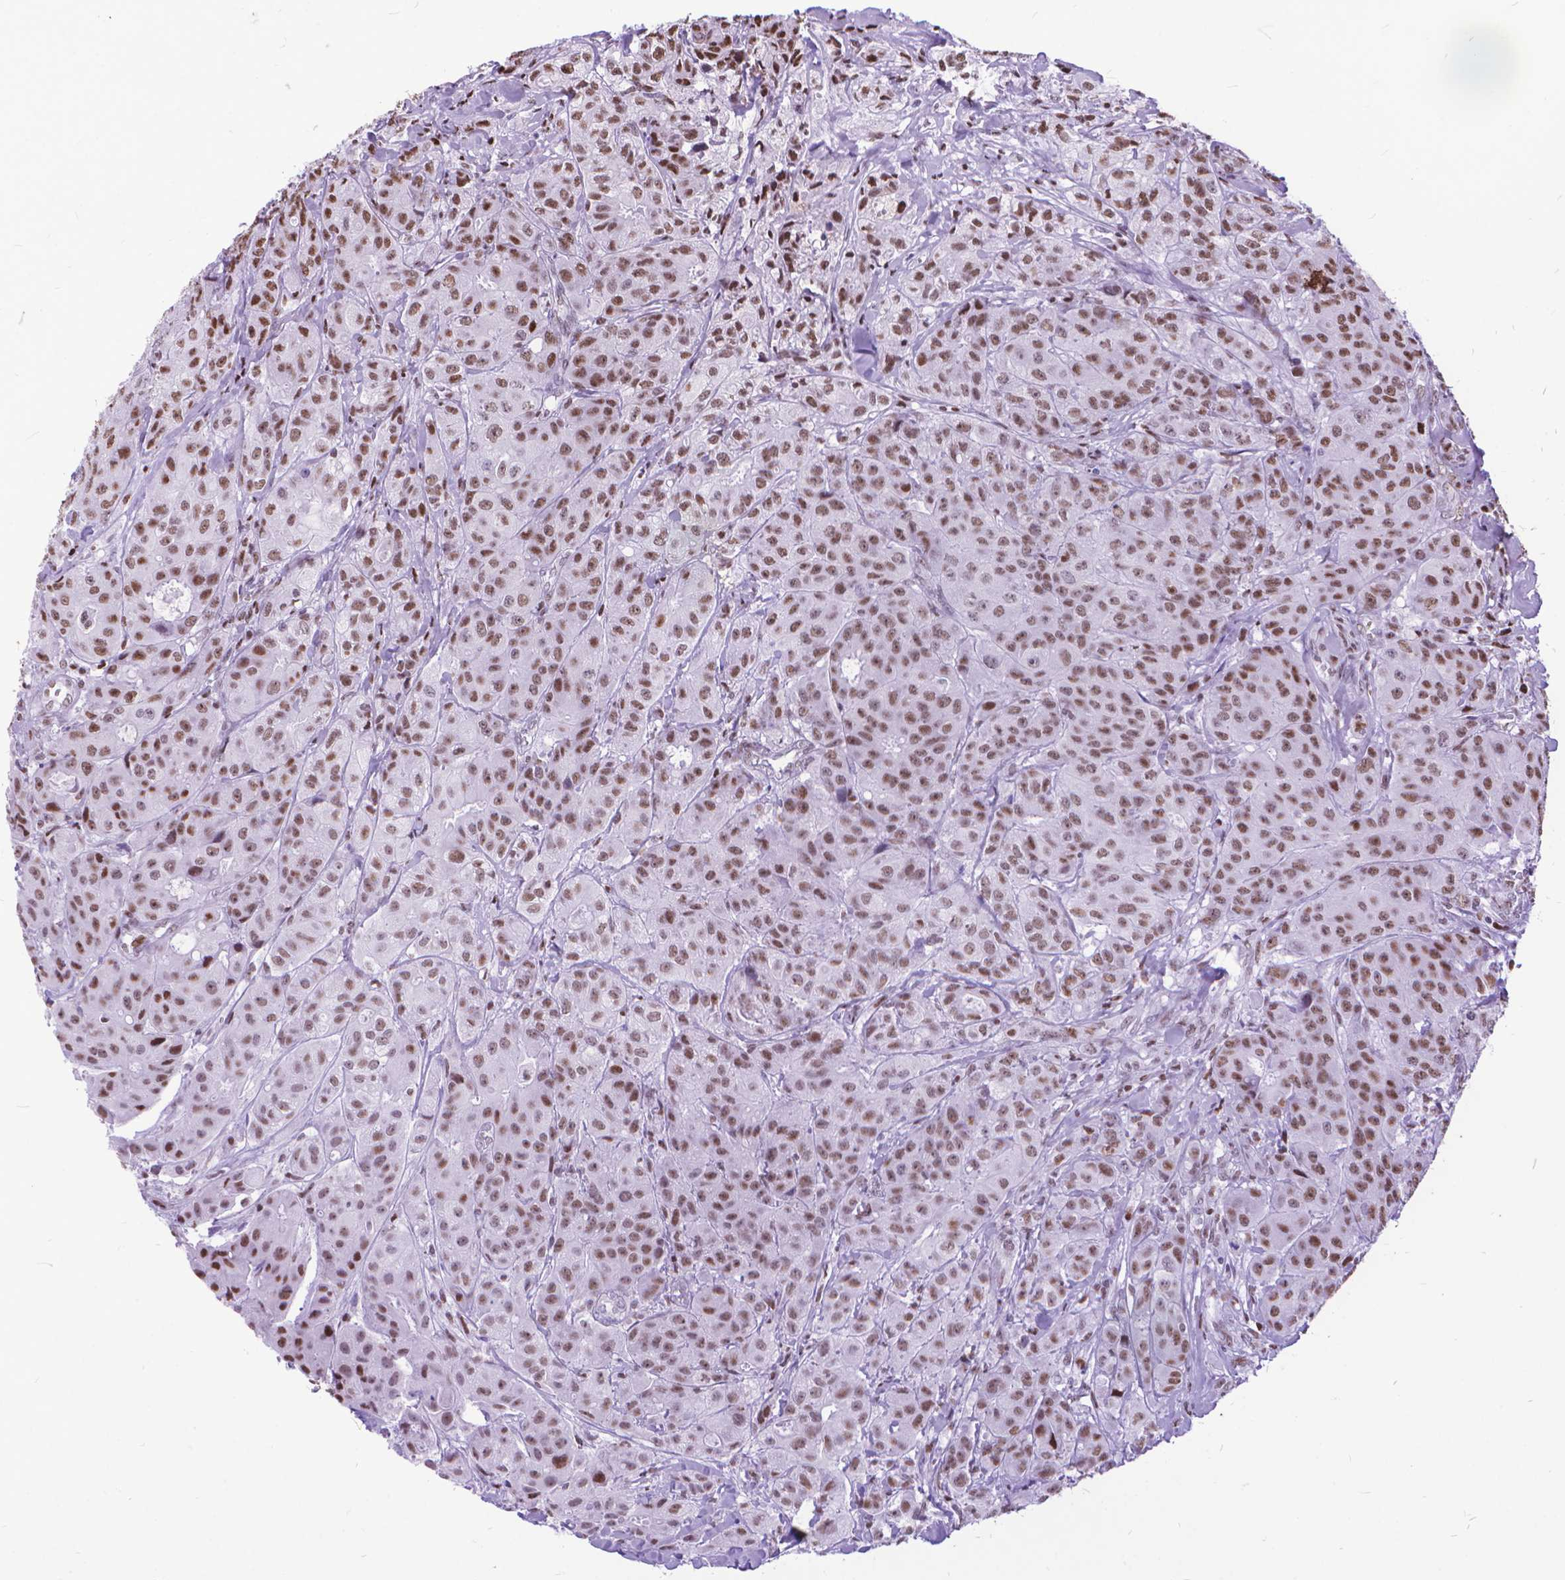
{"staining": {"intensity": "moderate", "quantity": ">75%", "location": "nuclear"}, "tissue": "breast cancer", "cell_type": "Tumor cells", "image_type": "cancer", "snomed": [{"axis": "morphology", "description": "Duct carcinoma"}, {"axis": "topography", "description": "Breast"}], "caption": "Immunohistochemistry photomicrograph of neoplastic tissue: human breast cancer (intraductal carcinoma) stained using immunohistochemistry exhibits medium levels of moderate protein expression localized specifically in the nuclear of tumor cells, appearing as a nuclear brown color.", "gene": "POLE4", "patient": {"sex": "female", "age": 43}}